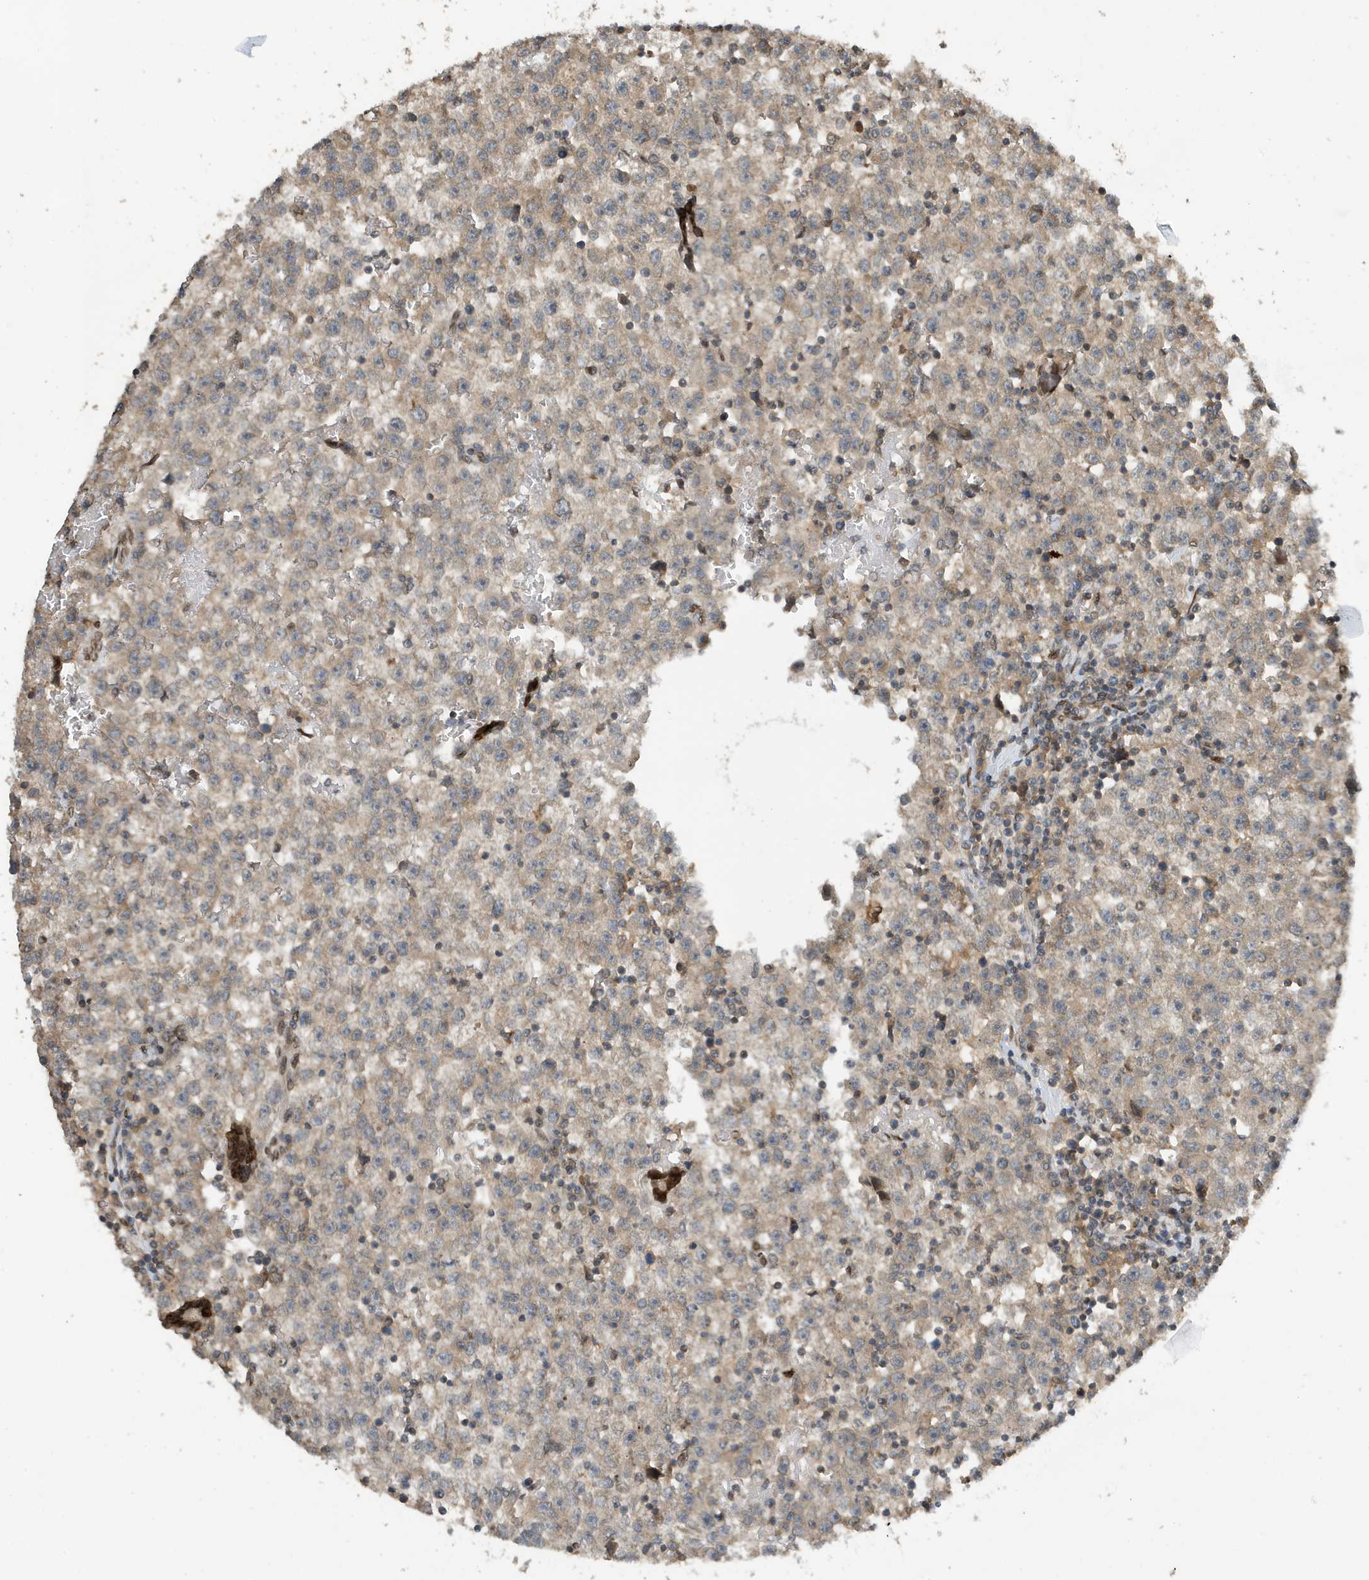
{"staining": {"intensity": "negative", "quantity": "none", "location": "none"}, "tissue": "testis cancer", "cell_type": "Tumor cells", "image_type": "cancer", "snomed": [{"axis": "morphology", "description": "Seminoma, NOS"}, {"axis": "topography", "description": "Testis"}], "caption": "Tumor cells are negative for brown protein staining in testis cancer (seminoma).", "gene": "DUSP18", "patient": {"sex": "male", "age": 22}}